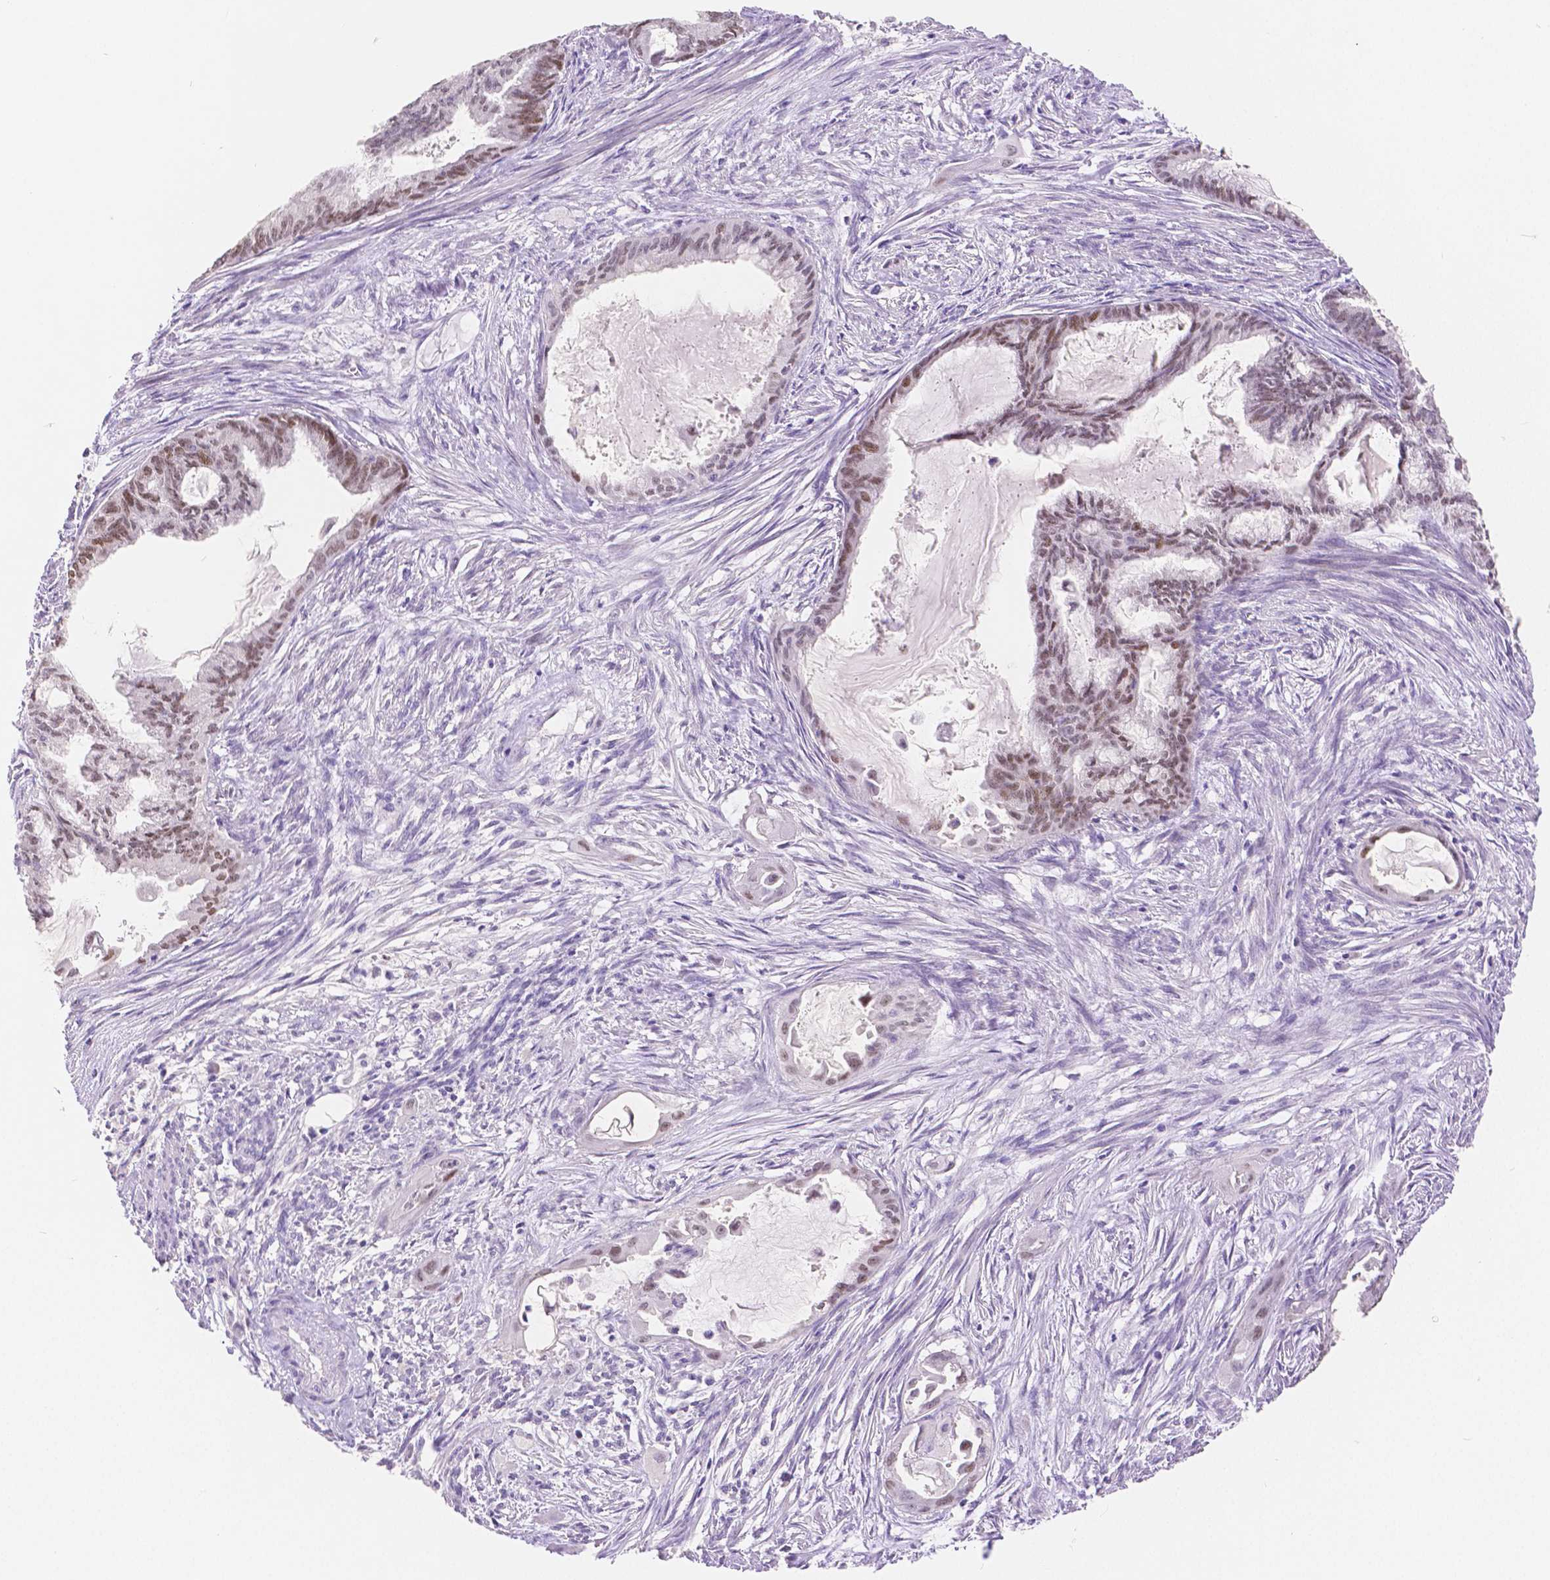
{"staining": {"intensity": "moderate", "quantity": "<25%", "location": "nuclear"}, "tissue": "endometrial cancer", "cell_type": "Tumor cells", "image_type": "cancer", "snomed": [{"axis": "morphology", "description": "Adenocarcinoma, NOS"}, {"axis": "topography", "description": "Endometrium"}], "caption": "Endometrial cancer (adenocarcinoma) stained with IHC displays moderate nuclear expression in about <25% of tumor cells.", "gene": "HNF1B", "patient": {"sex": "female", "age": 86}}